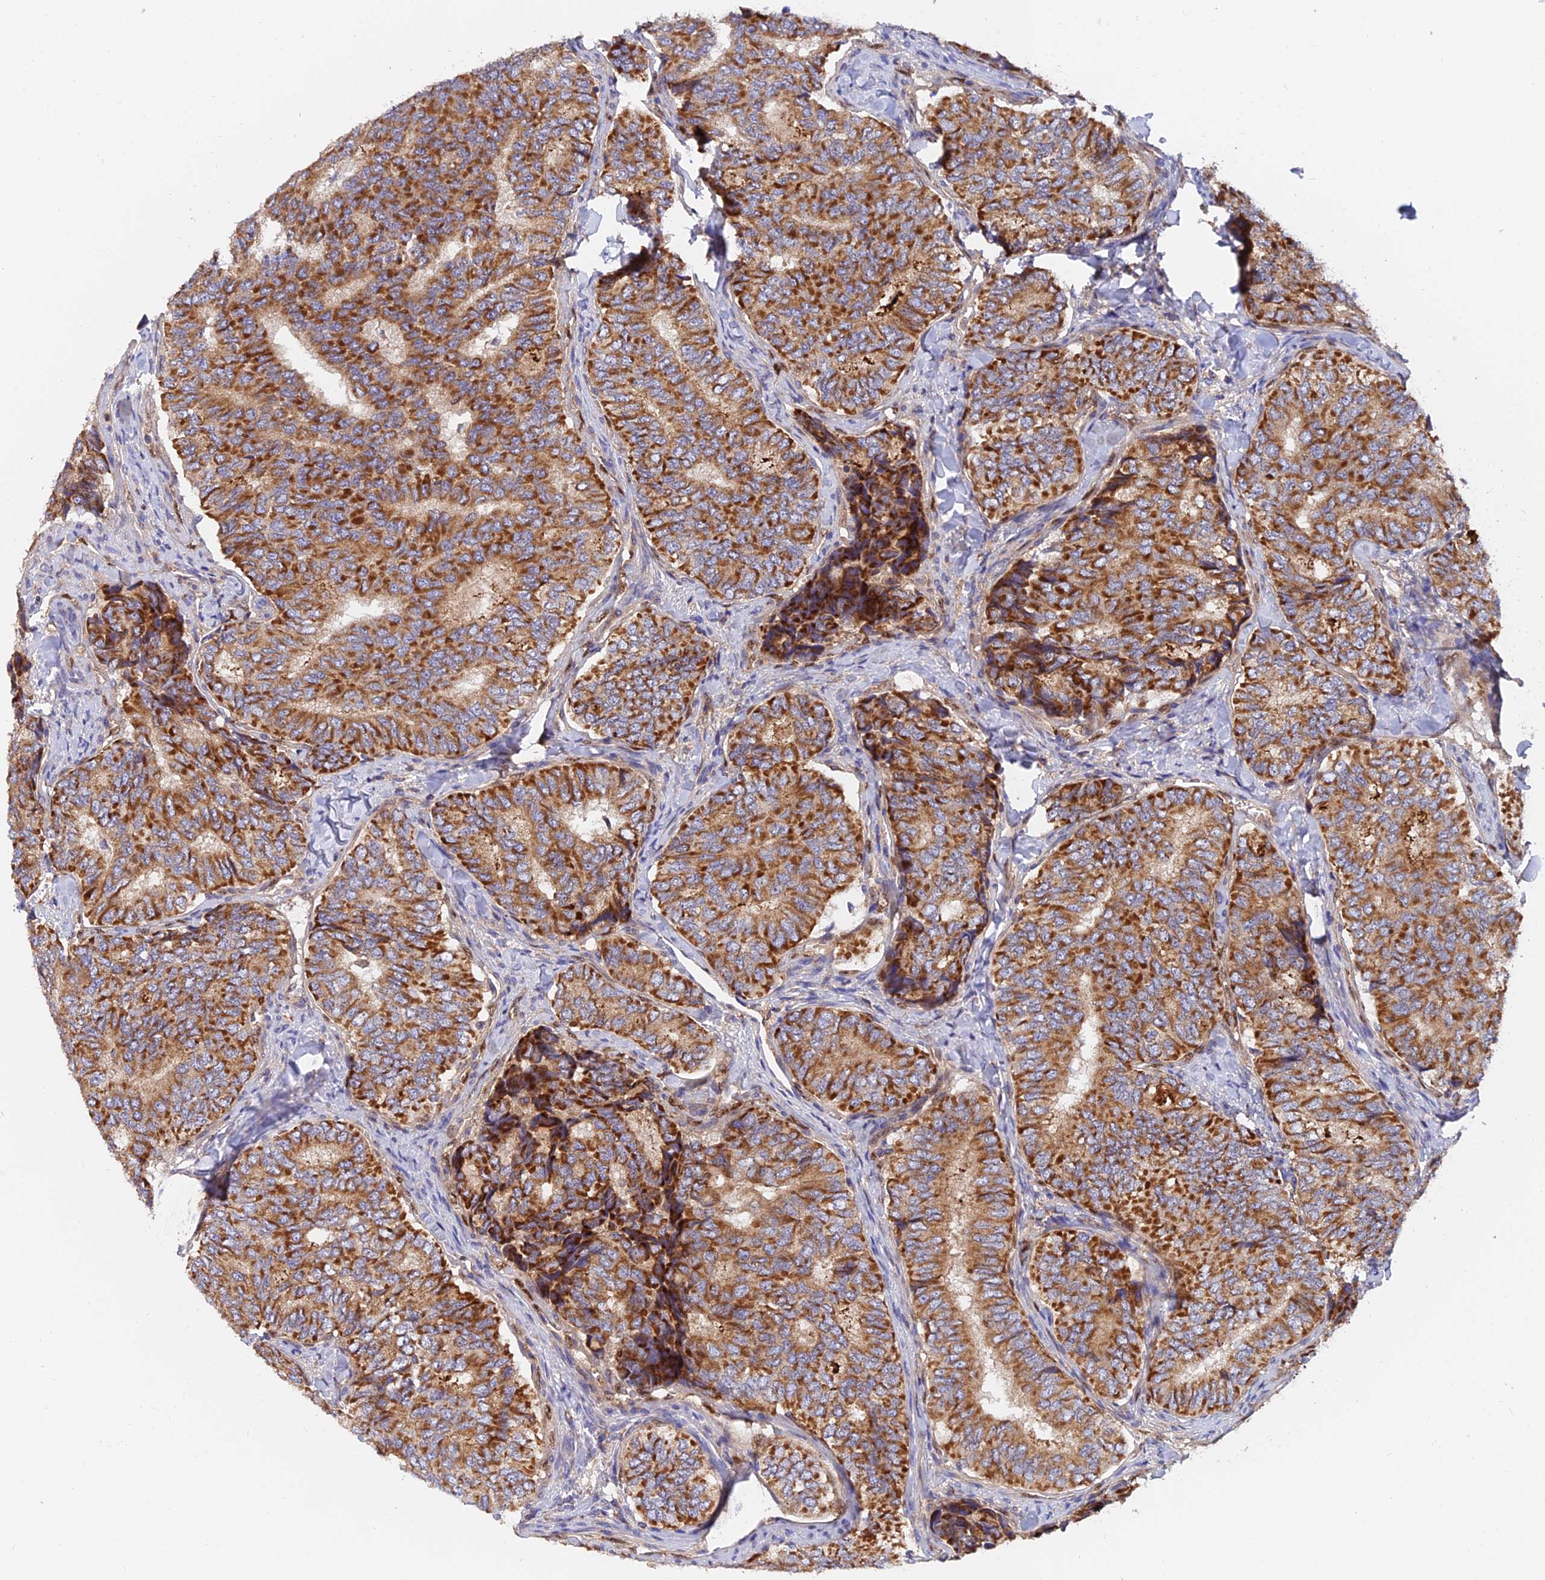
{"staining": {"intensity": "strong", "quantity": ">75%", "location": "cytoplasmic/membranous"}, "tissue": "thyroid cancer", "cell_type": "Tumor cells", "image_type": "cancer", "snomed": [{"axis": "morphology", "description": "Papillary adenocarcinoma, NOS"}, {"axis": "topography", "description": "Thyroid gland"}], "caption": "Tumor cells exhibit high levels of strong cytoplasmic/membranous positivity in approximately >75% of cells in human thyroid papillary adenocarcinoma. (DAB IHC with brightfield microscopy, high magnification).", "gene": "PODNL1", "patient": {"sex": "female", "age": 35}}